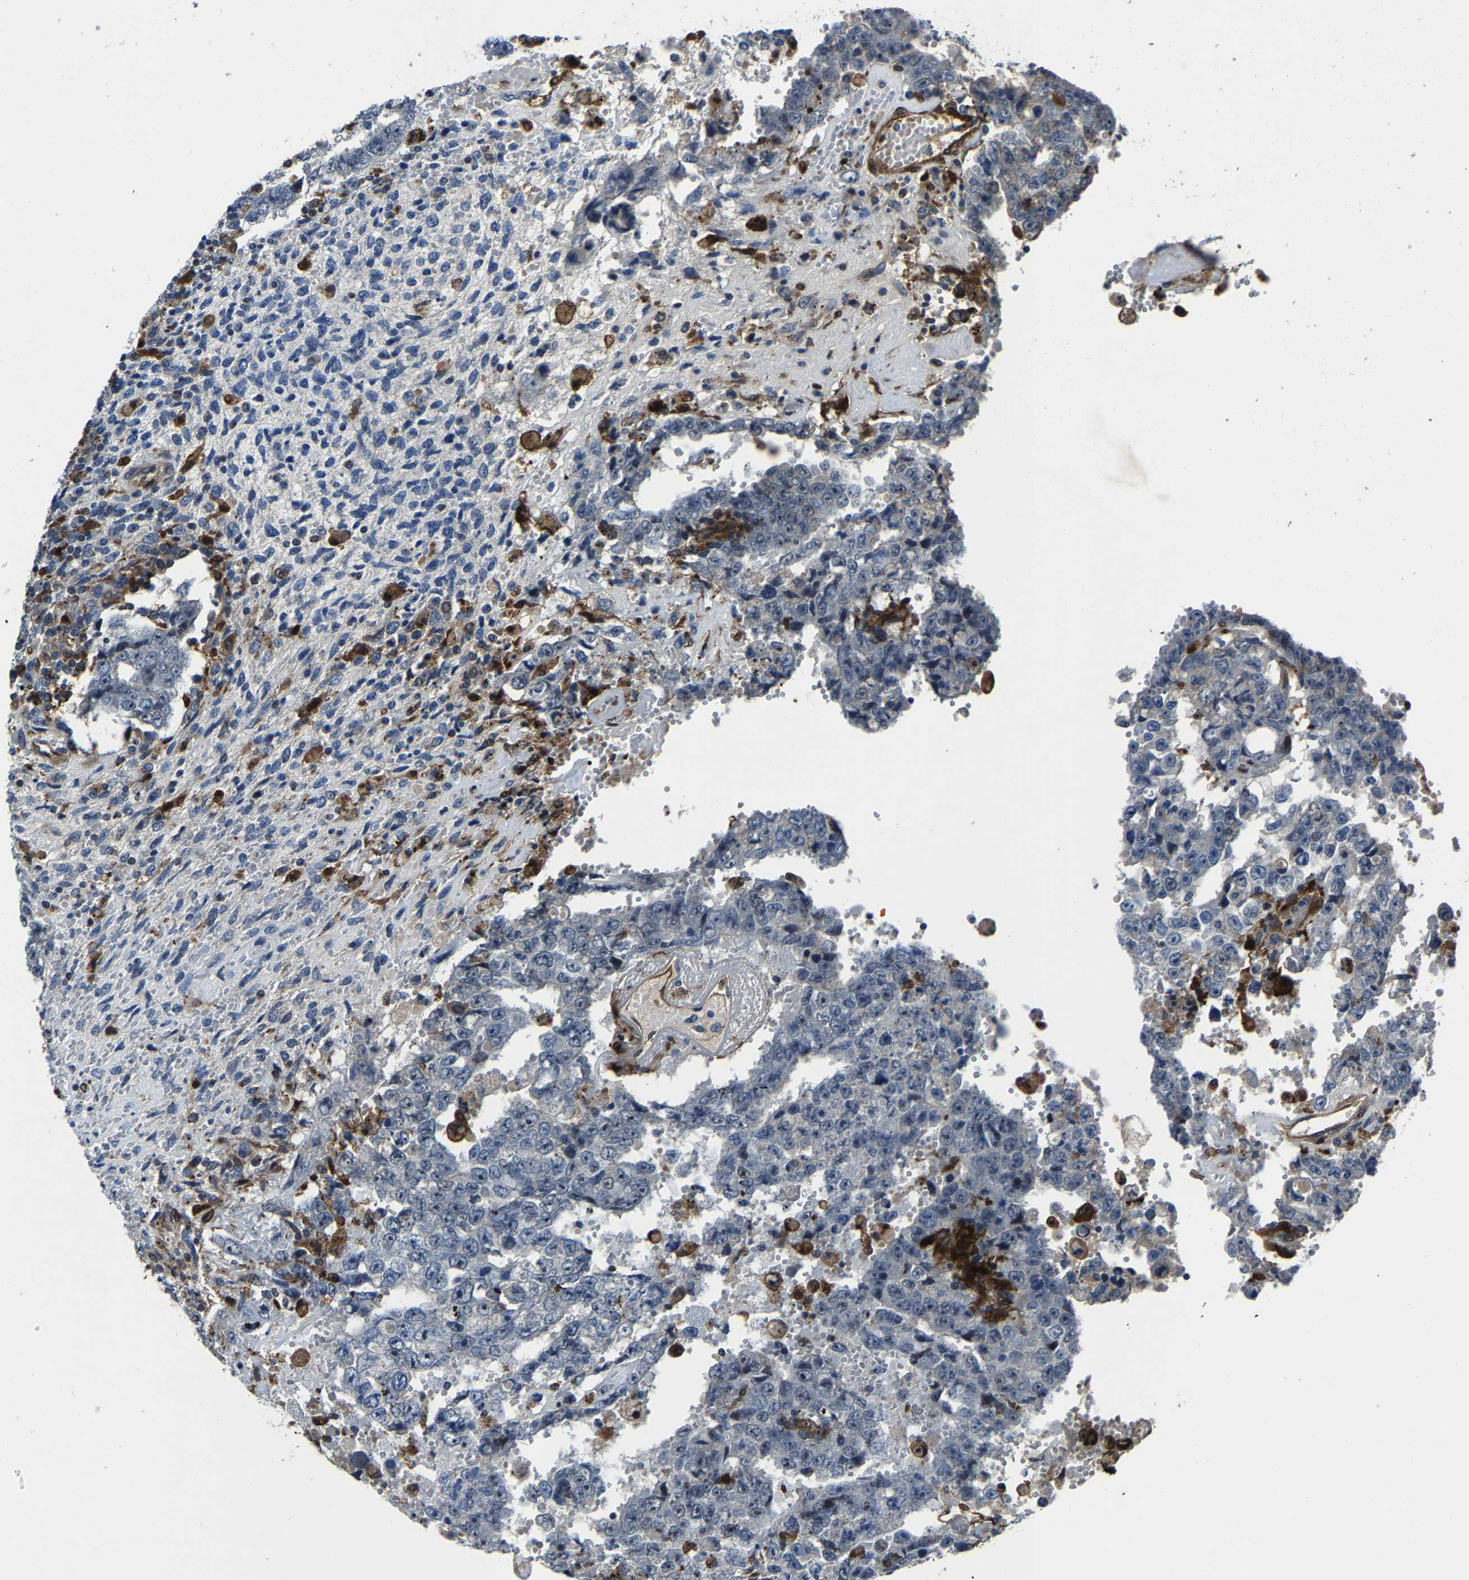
{"staining": {"intensity": "negative", "quantity": "none", "location": "none"}, "tissue": "testis cancer", "cell_type": "Tumor cells", "image_type": "cancer", "snomed": [{"axis": "morphology", "description": "Carcinoma, Embryonal, NOS"}, {"axis": "topography", "description": "Testis"}], "caption": "The image demonstrates no staining of tumor cells in embryonal carcinoma (testis). (Stains: DAB (3,3'-diaminobenzidine) immunohistochemistry (IHC) with hematoxylin counter stain, Microscopy: brightfield microscopy at high magnification).", "gene": "PCNX2", "patient": {"sex": "male", "age": 26}}